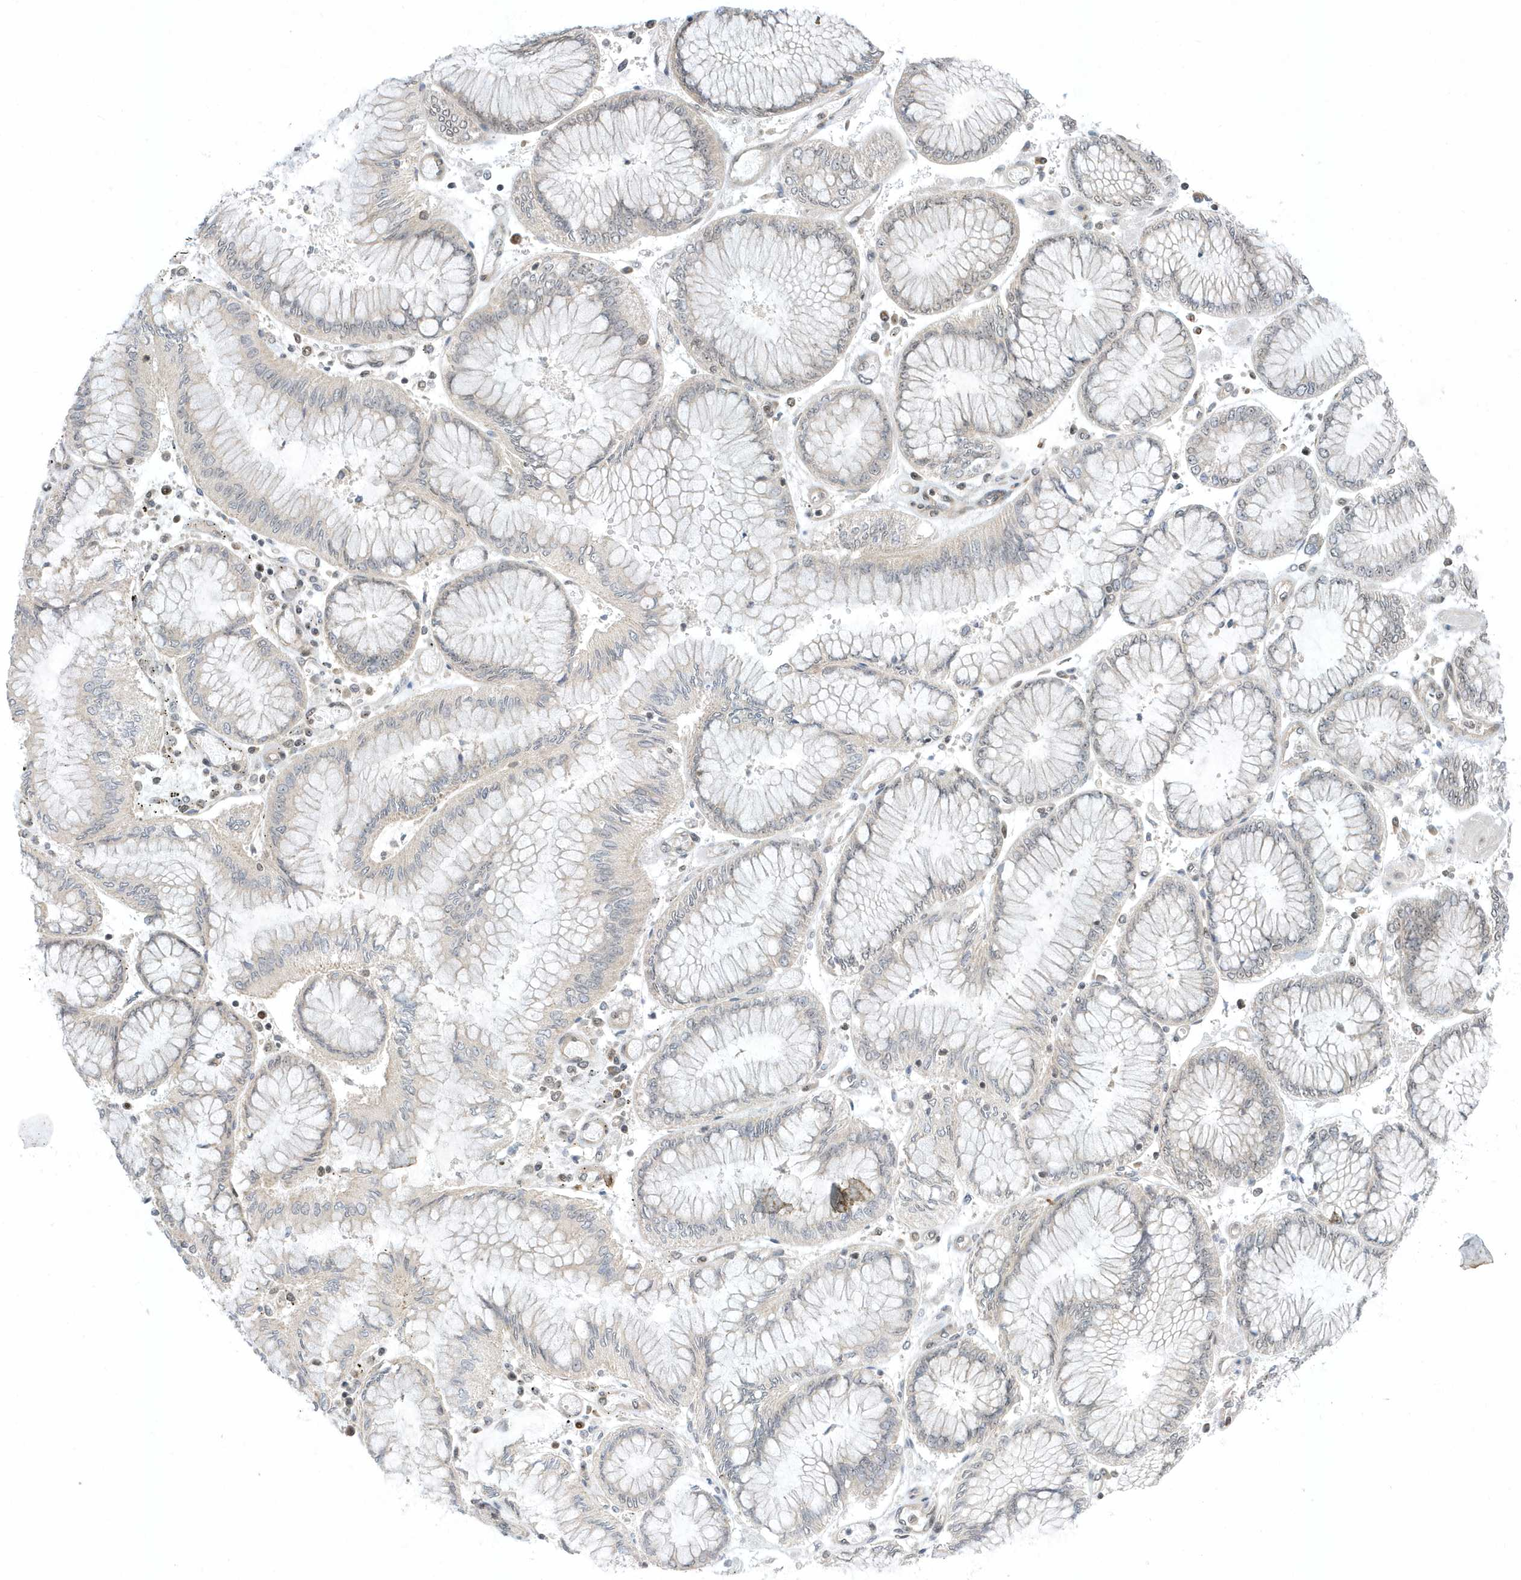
{"staining": {"intensity": "negative", "quantity": "none", "location": "none"}, "tissue": "stomach cancer", "cell_type": "Tumor cells", "image_type": "cancer", "snomed": [{"axis": "morphology", "description": "Adenocarcinoma, NOS"}, {"axis": "topography", "description": "Stomach"}], "caption": "This is an immunohistochemistry (IHC) histopathology image of human adenocarcinoma (stomach). There is no positivity in tumor cells.", "gene": "ZNF740", "patient": {"sex": "male", "age": 76}}